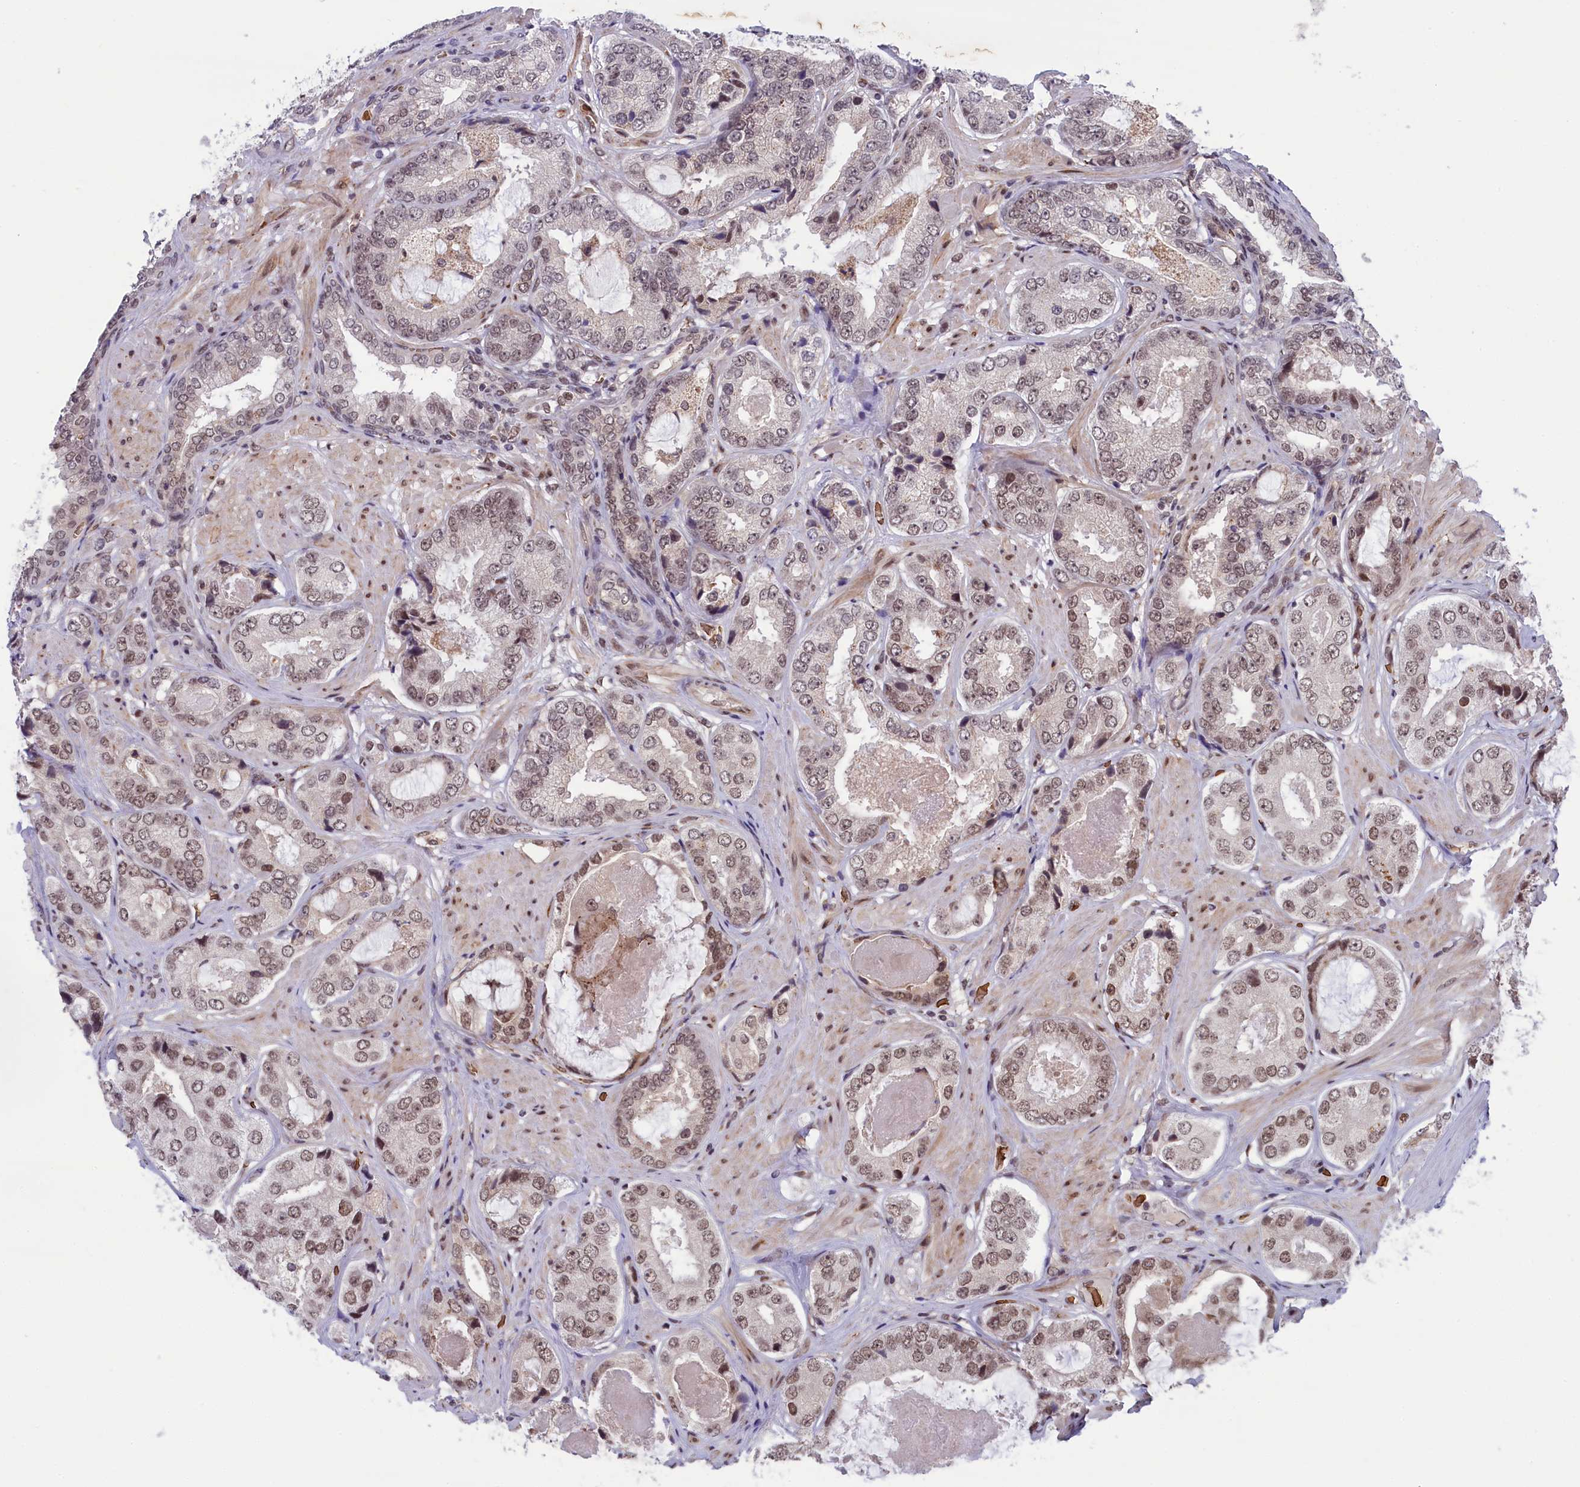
{"staining": {"intensity": "weak", "quantity": ">75%", "location": "nuclear"}, "tissue": "prostate cancer", "cell_type": "Tumor cells", "image_type": "cancer", "snomed": [{"axis": "morphology", "description": "Adenocarcinoma, High grade"}, {"axis": "topography", "description": "Prostate"}], "caption": "A brown stain shows weak nuclear expression of a protein in human high-grade adenocarcinoma (prostate) tumor cells. Nuclei are stained in blue.", "gene": "MPHOSPH8", "patient": {"sex": "male", "age": 59}}